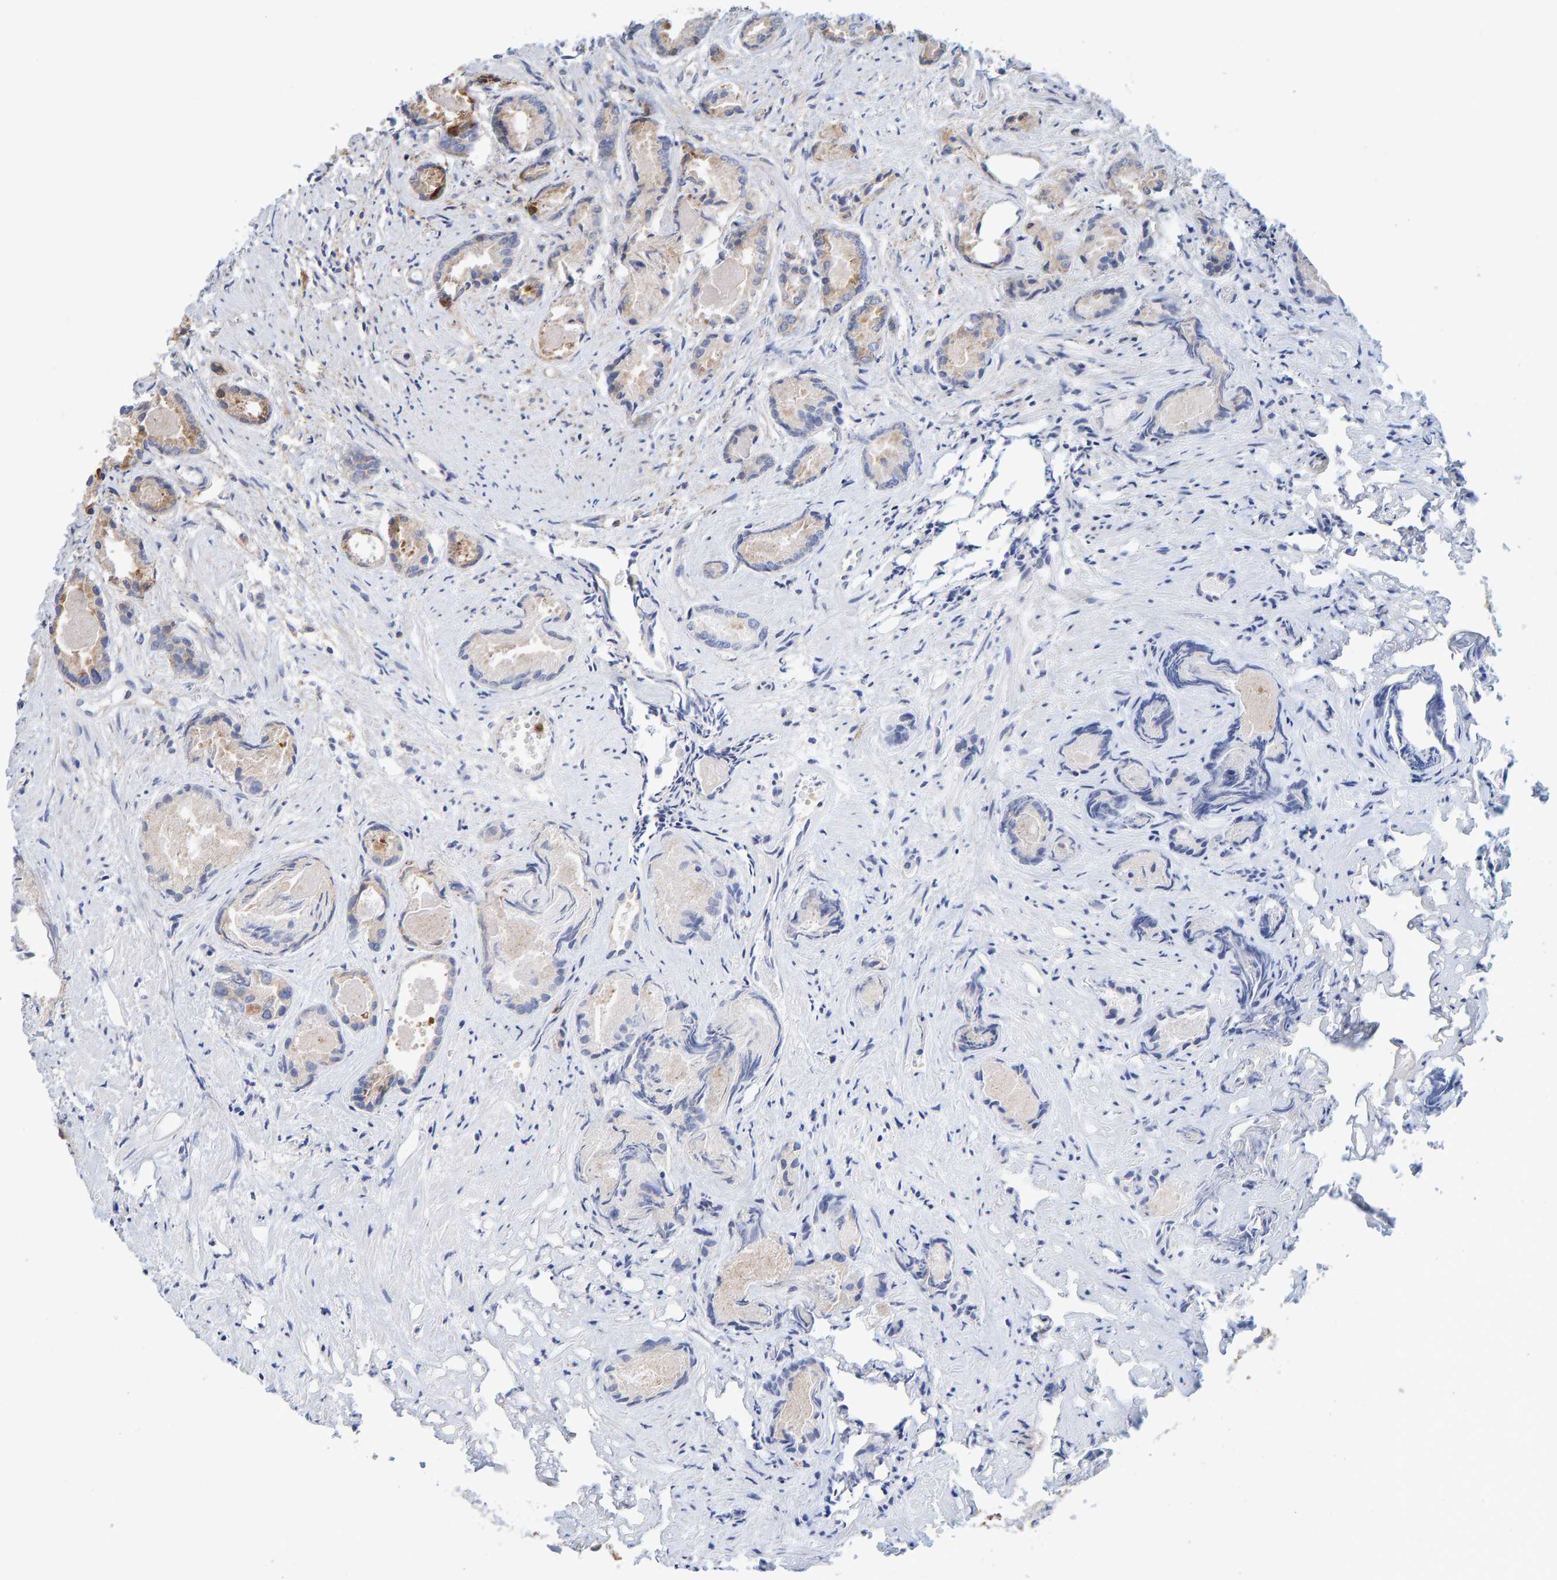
{"staining": {"intensity": "strong", "quantity": "25%-75%", "location": "cytoplasmic/membranous"}, "tissue": "prostate cancer", "cell_type": "Tumor cells", "image_type": "cancer", "snomed": [{"axis": "morphology", "description": "Adenocarcinoma, Low grade"}, {"axis": "topography", "description": "Prostate"}], "caption": "Prostate adenocarcinoma (low-grade) tissue shows strong cytoplasmic/membranous positivity in about 25%-75% of tumor cells", "gene": "MVP", "patient": {"sex": "male", "age": 72}}